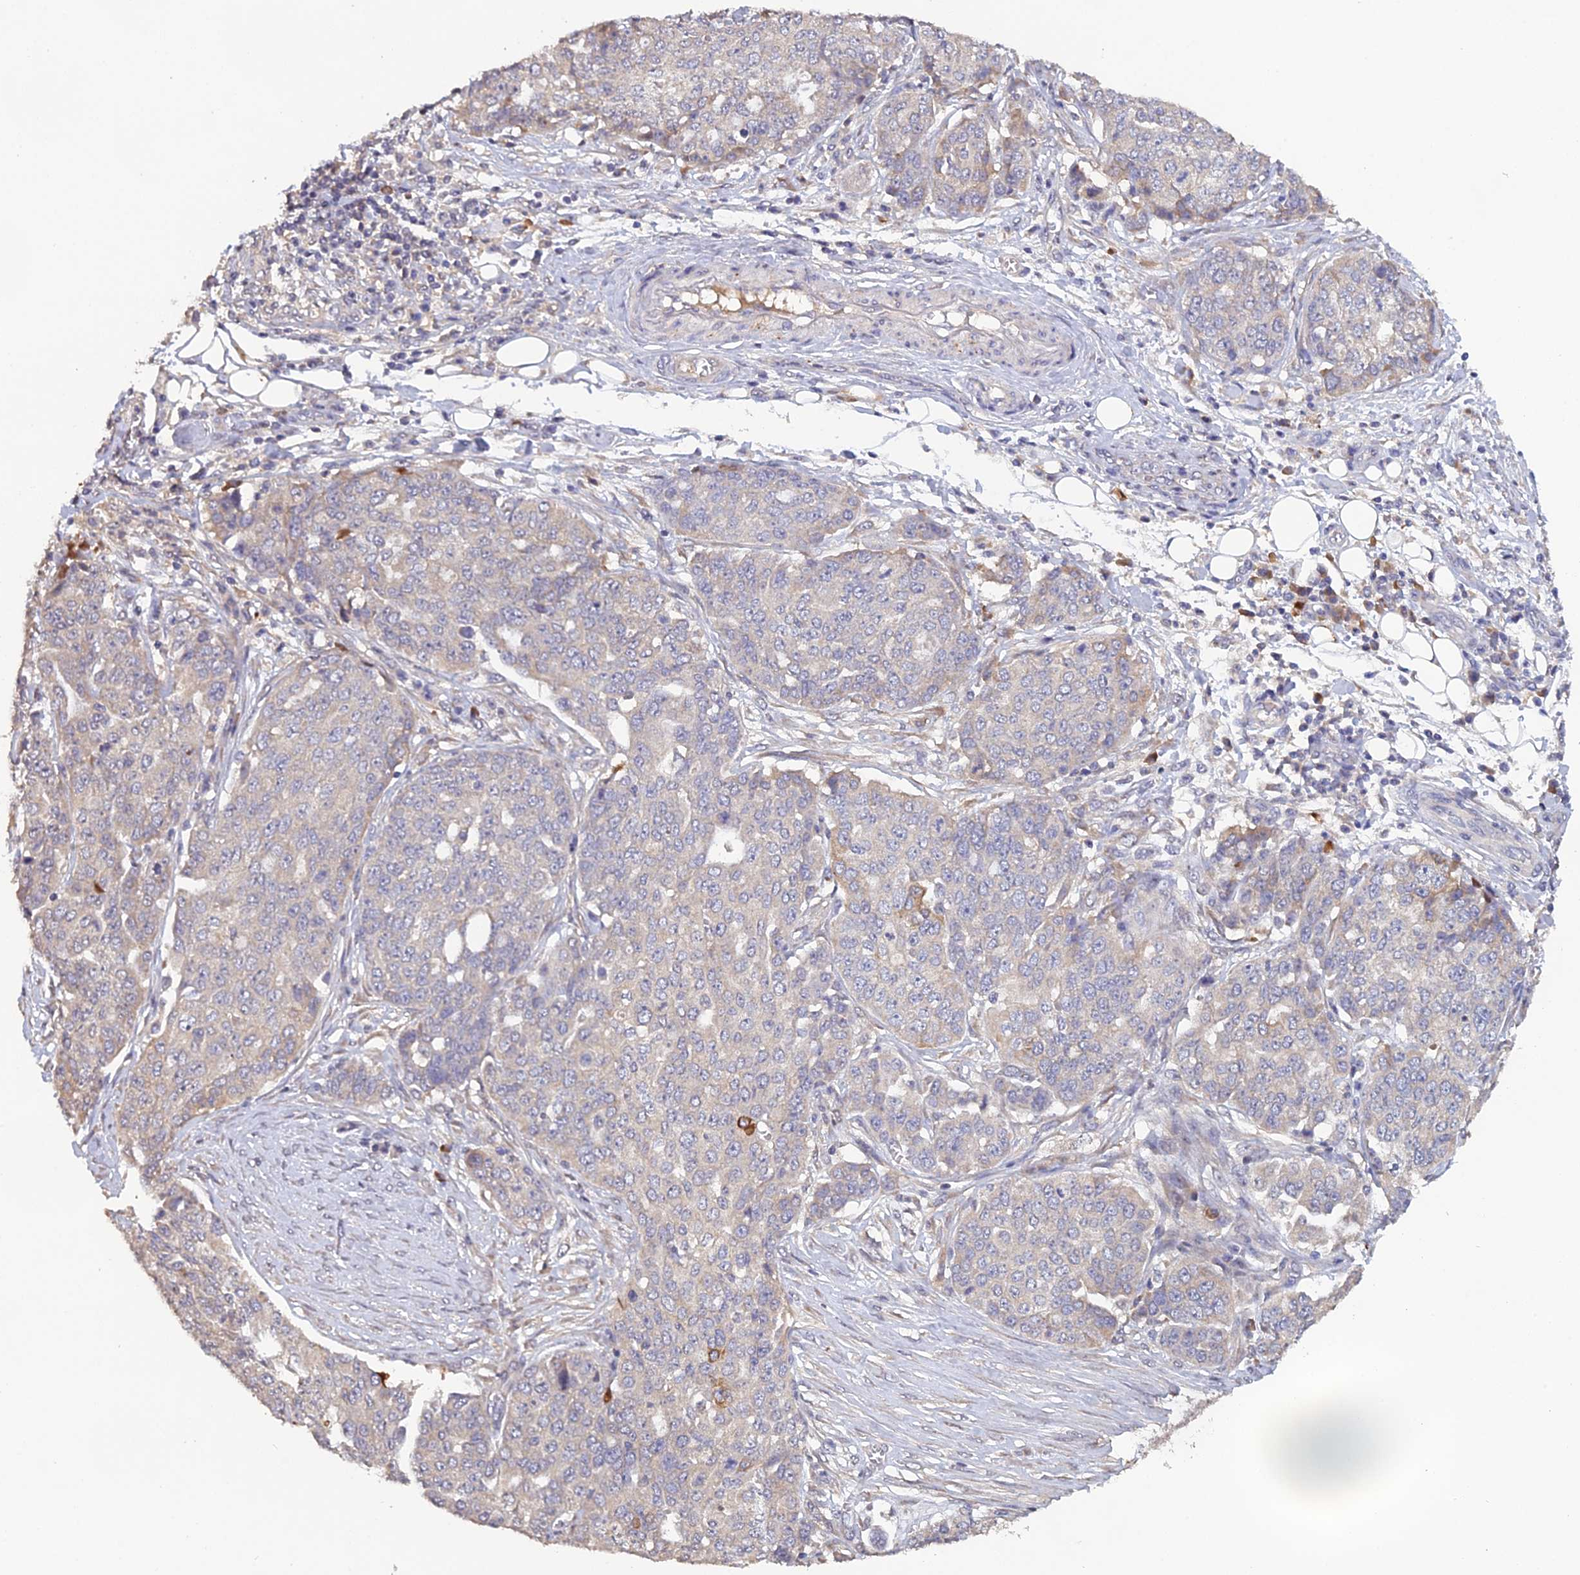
{"staining": {"intensity": "negative", "quantity": "none", "location": "none"}, "tissue": "ovarian cancer", "cell_type": "Tumor cells", "image_type": "cancer", "snomed": [{"axis": "morphology", "description": "Cystadenocarcinoma, serous, NOS"}, {"axis": "topography", "description": "Soft tissue"}, {"axis": "topography", "description": "Ovary"}], "caption": "Immunohistochemical staining of human serous cystadenocarcinoma (ovarian) exhibits no significant positivity in tumor cells.", "gene": "SLC39A13", "patient": {"sex": "female", "age": 57}}